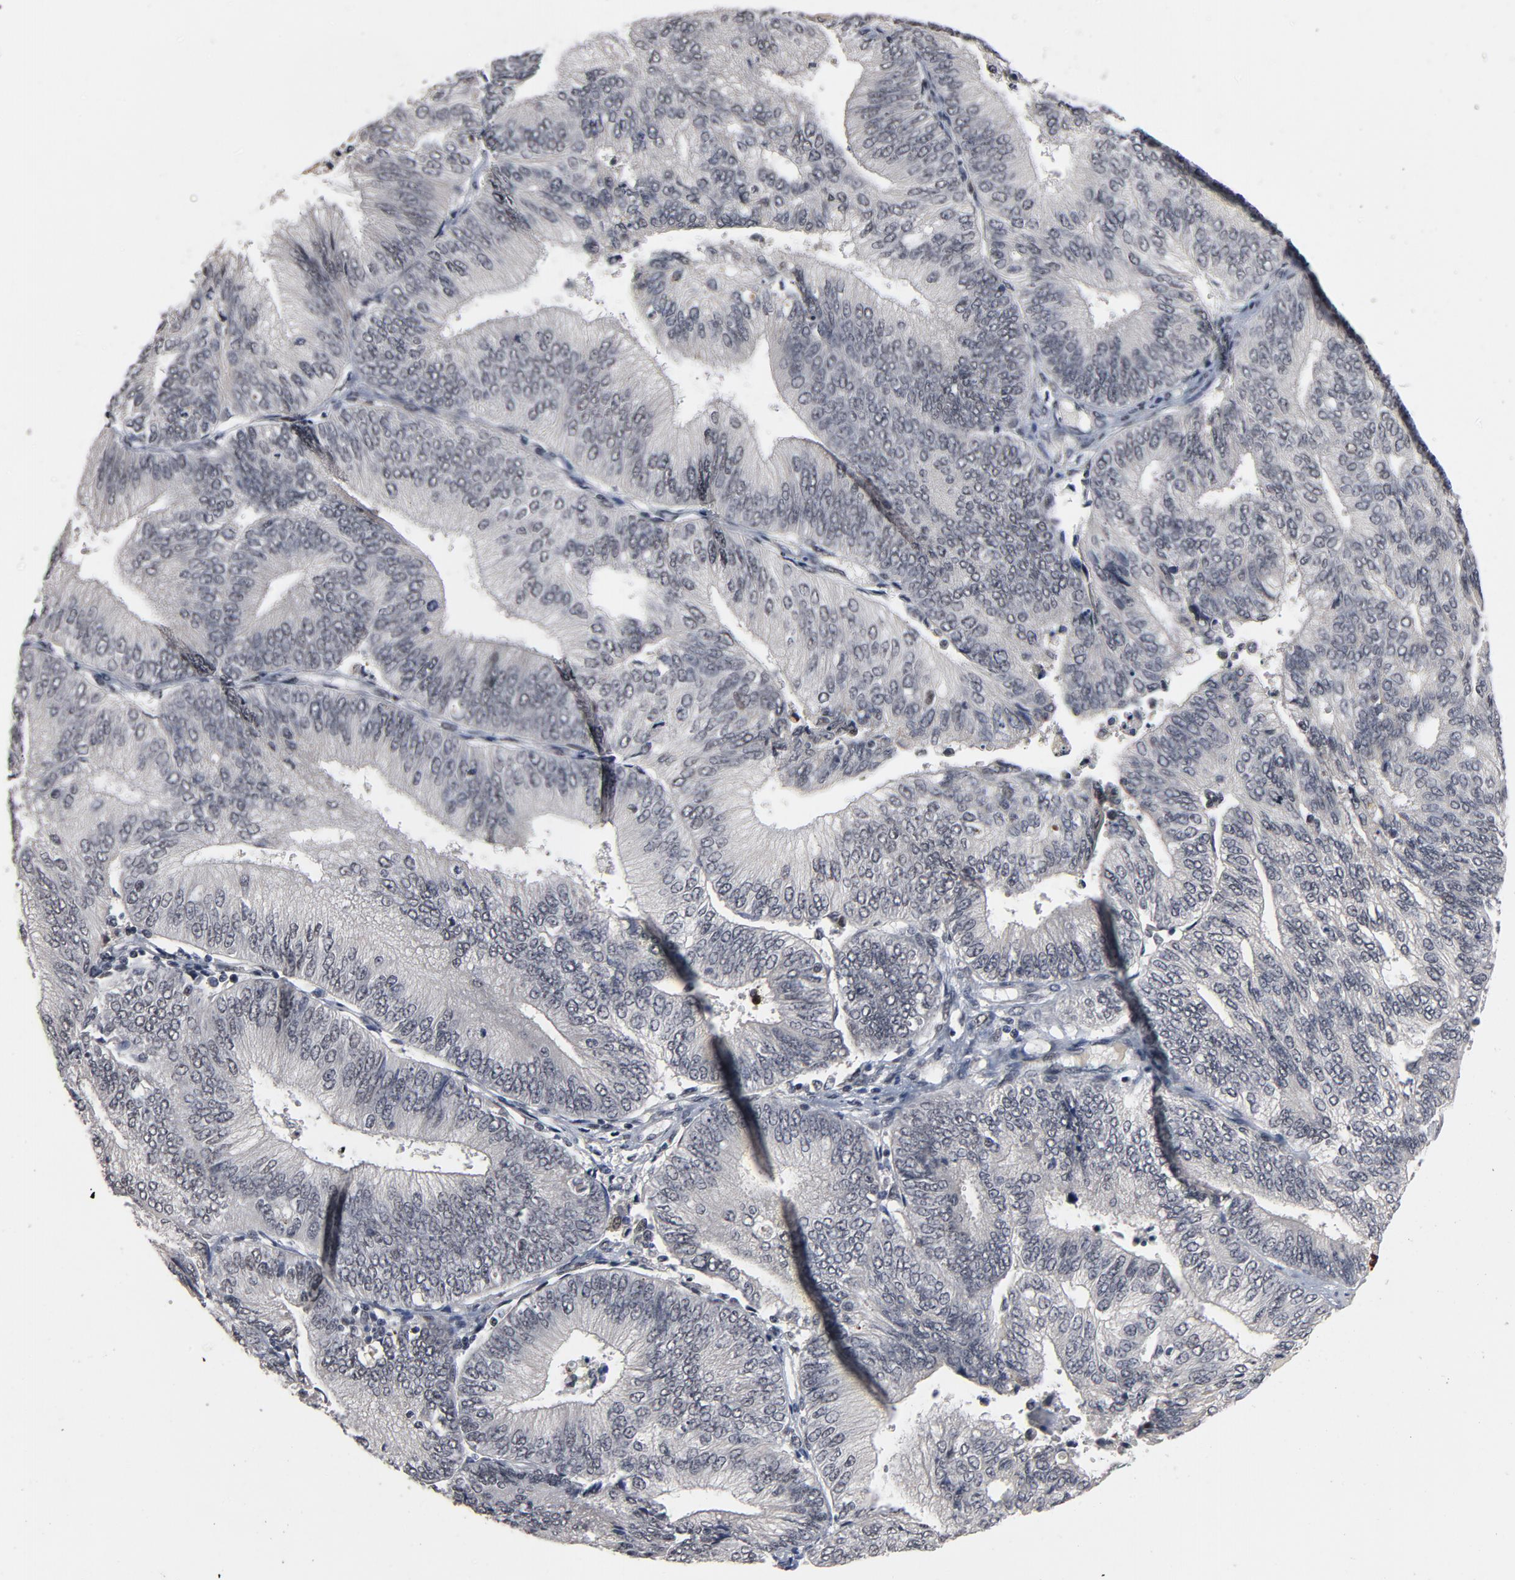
{"staining": {"intensity": "negative", "quantity": "none", "location": "none"}, "tissue": "endometrial cancer", "cell_type": "Tumor cells", "image_type": "cancer", "snomed": [{"axis": "morphology", "description": "Adenocarcinoma, NOS"}, {"axis": "topography", "description": "Endometrium"}], "caption": "DAB immunohistochemical staining of human endometrial adenocarcinoma shows no significant staining in tumor cells. (DAB (3,3'-diaminobenzidine) immunohistochemistry visualized using brightfield microscopy, high magnification).", "gene": "RTL5", "patient": {"sex": "female", "age": 55}}